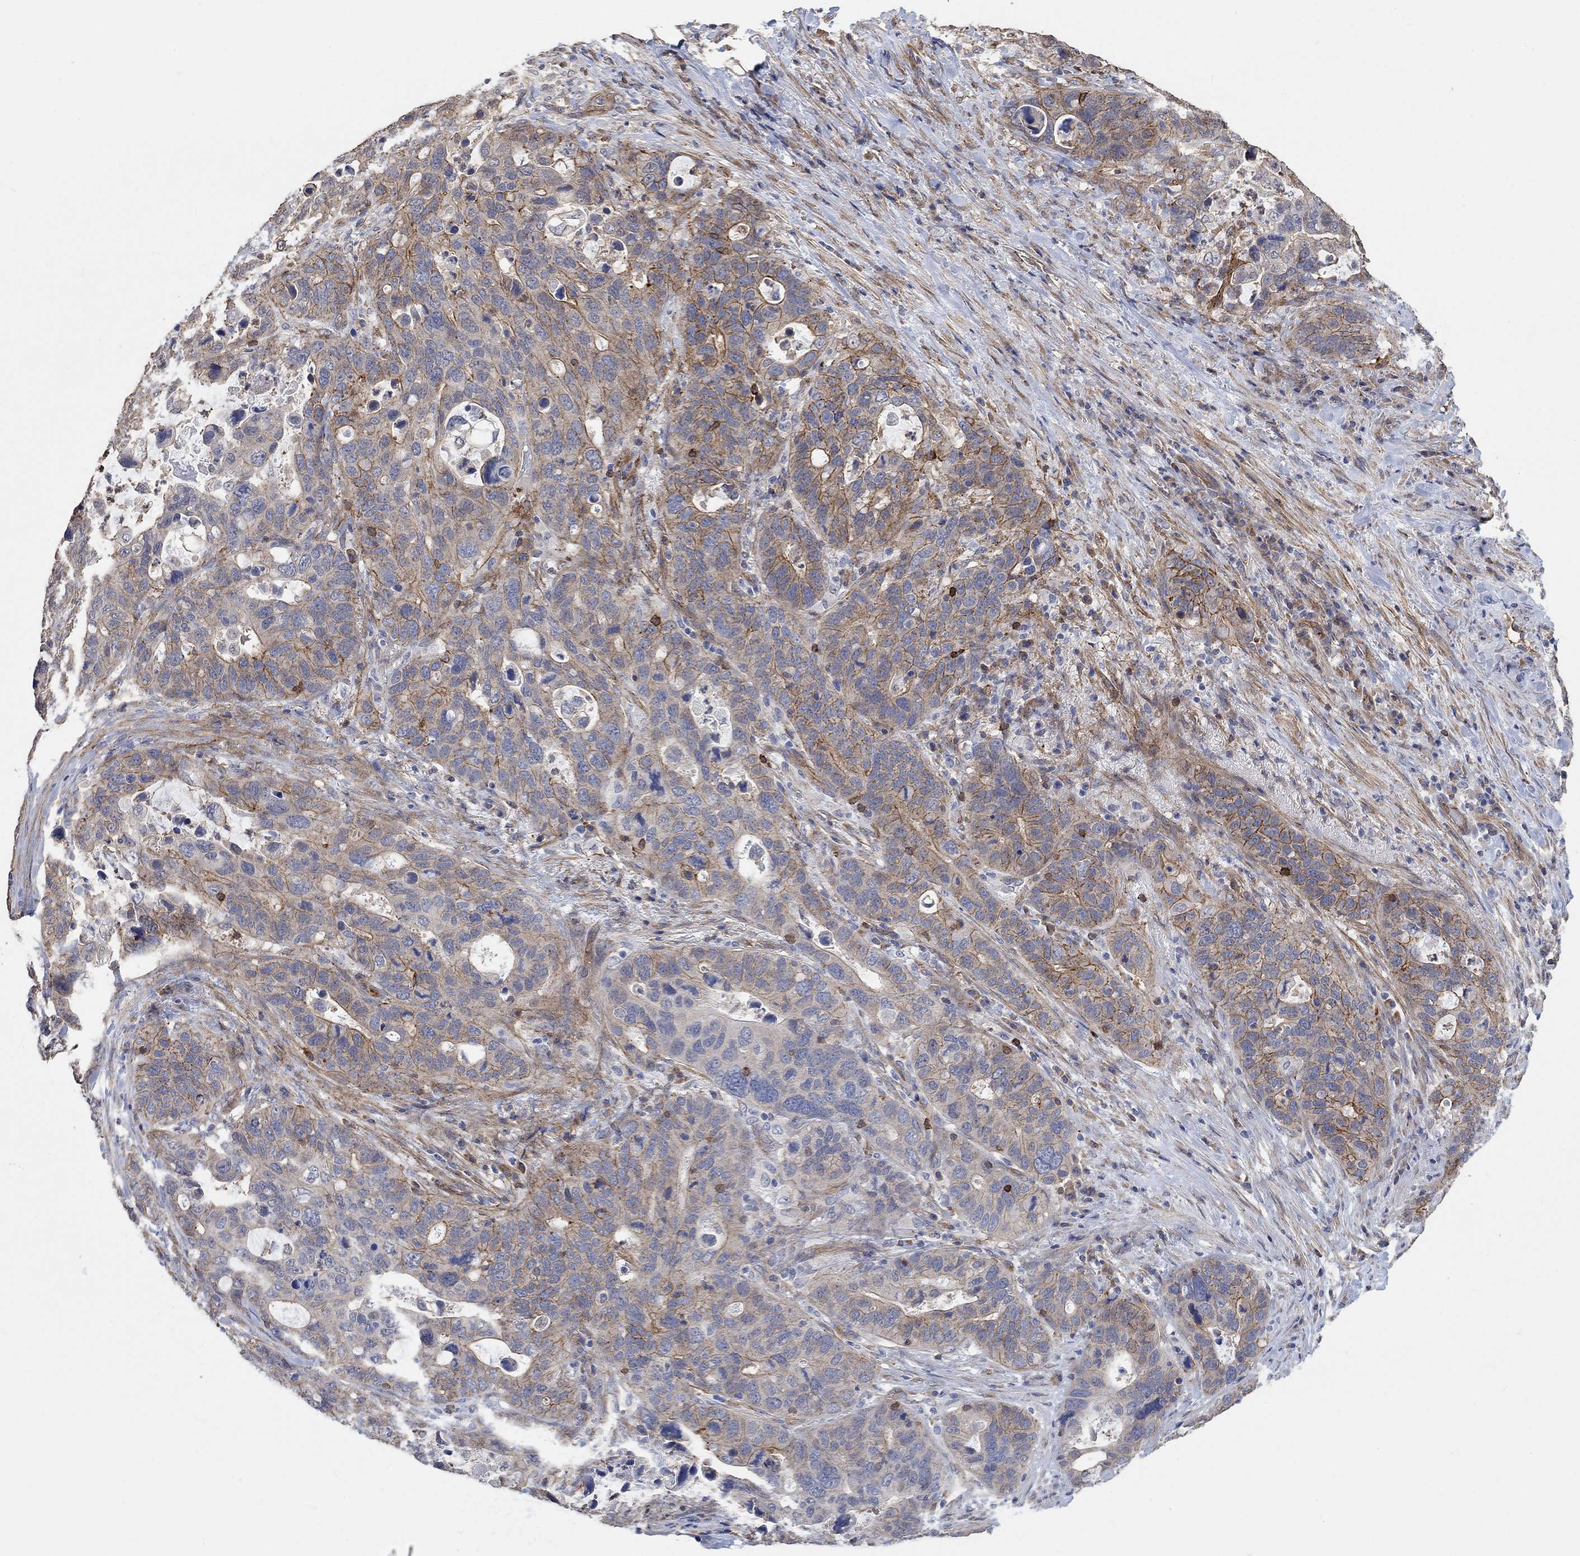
{"staining": {"intensity": "strong", "quantity": "<25%", "location": "cytoplasmic/membranous"}, "tissue": "stomach cancer", "cell_type": "Tumor cells", "image_type": "cancer", "snomed": [{"axis": "morphology", "description": "Adenocarcinoma, NOS"}, {"axis": "topography", "description": "Stomach"}], "caption": "DAB (3,3'-diaminobenzidine) immunohistochemical staining of stomach adenocarcinoma reveals strong cytoplasmic/membranous protein staining in about <25% of tumor cells.", "gene": "SYT16", "patient": {"sex": "male", "age": 54}}